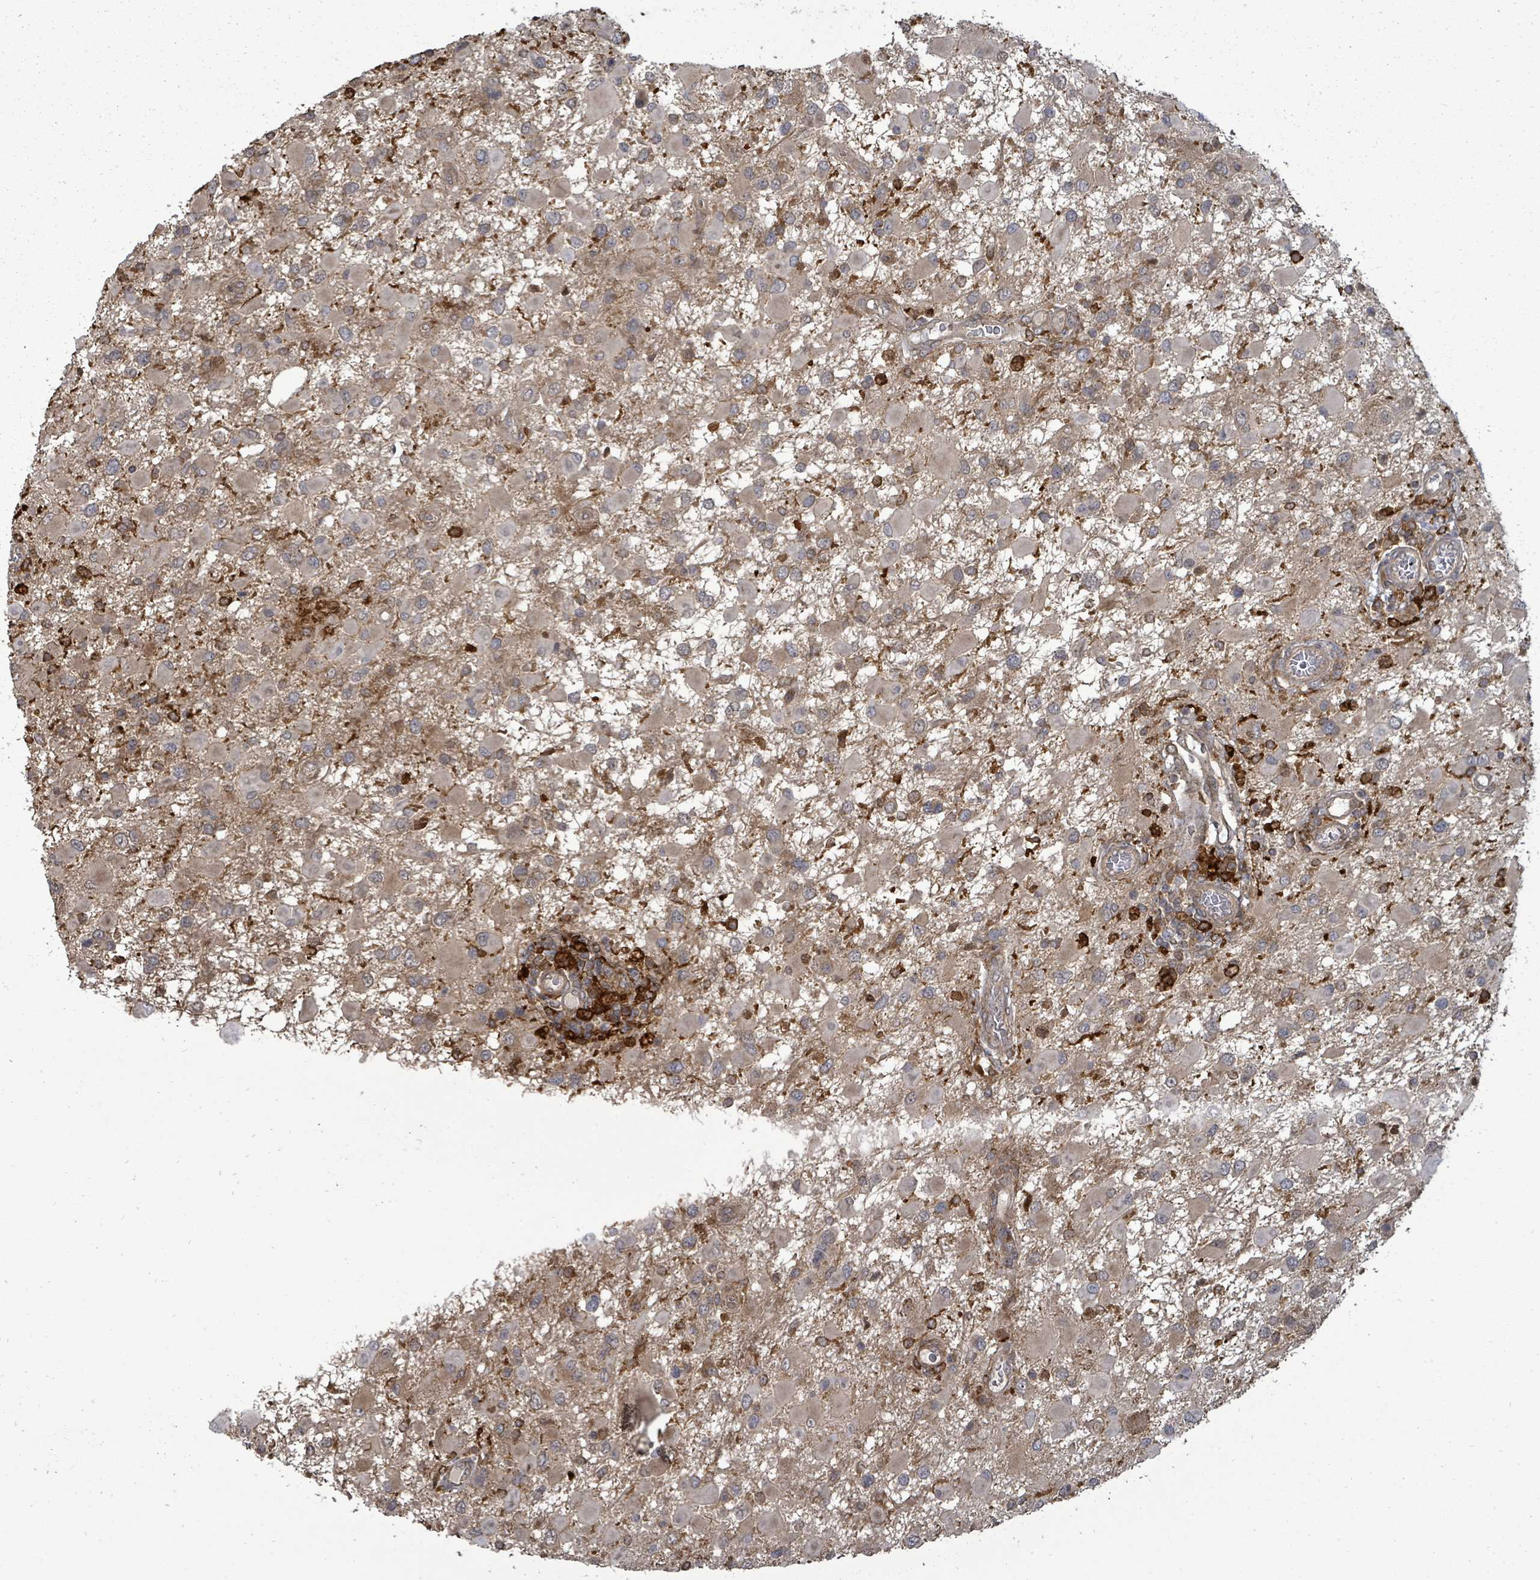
{"staining": {"intensity": "weak", "quantity": "<25%", "location": "cytoplasmic/membranous"}, "tissue": "glioma", "cell_type": "Tumor cells", "image_type": "cancer", "snomed": [{"axis": "morphology", "description": "Glioma, malignant, High grade"}, {"axis": "topography", "description": "Brain"}], "caption": "Immunohistochemistry (IHC) histopathology image of glioma stained for a protein (brown), which exhibits no staining in tumor cells. (Brightfield microscopy of DAB immunohistochemistry (IHC) at high magnification).", "gene": "EIF3C", "patient": {"sex": "male", "age": 53}}